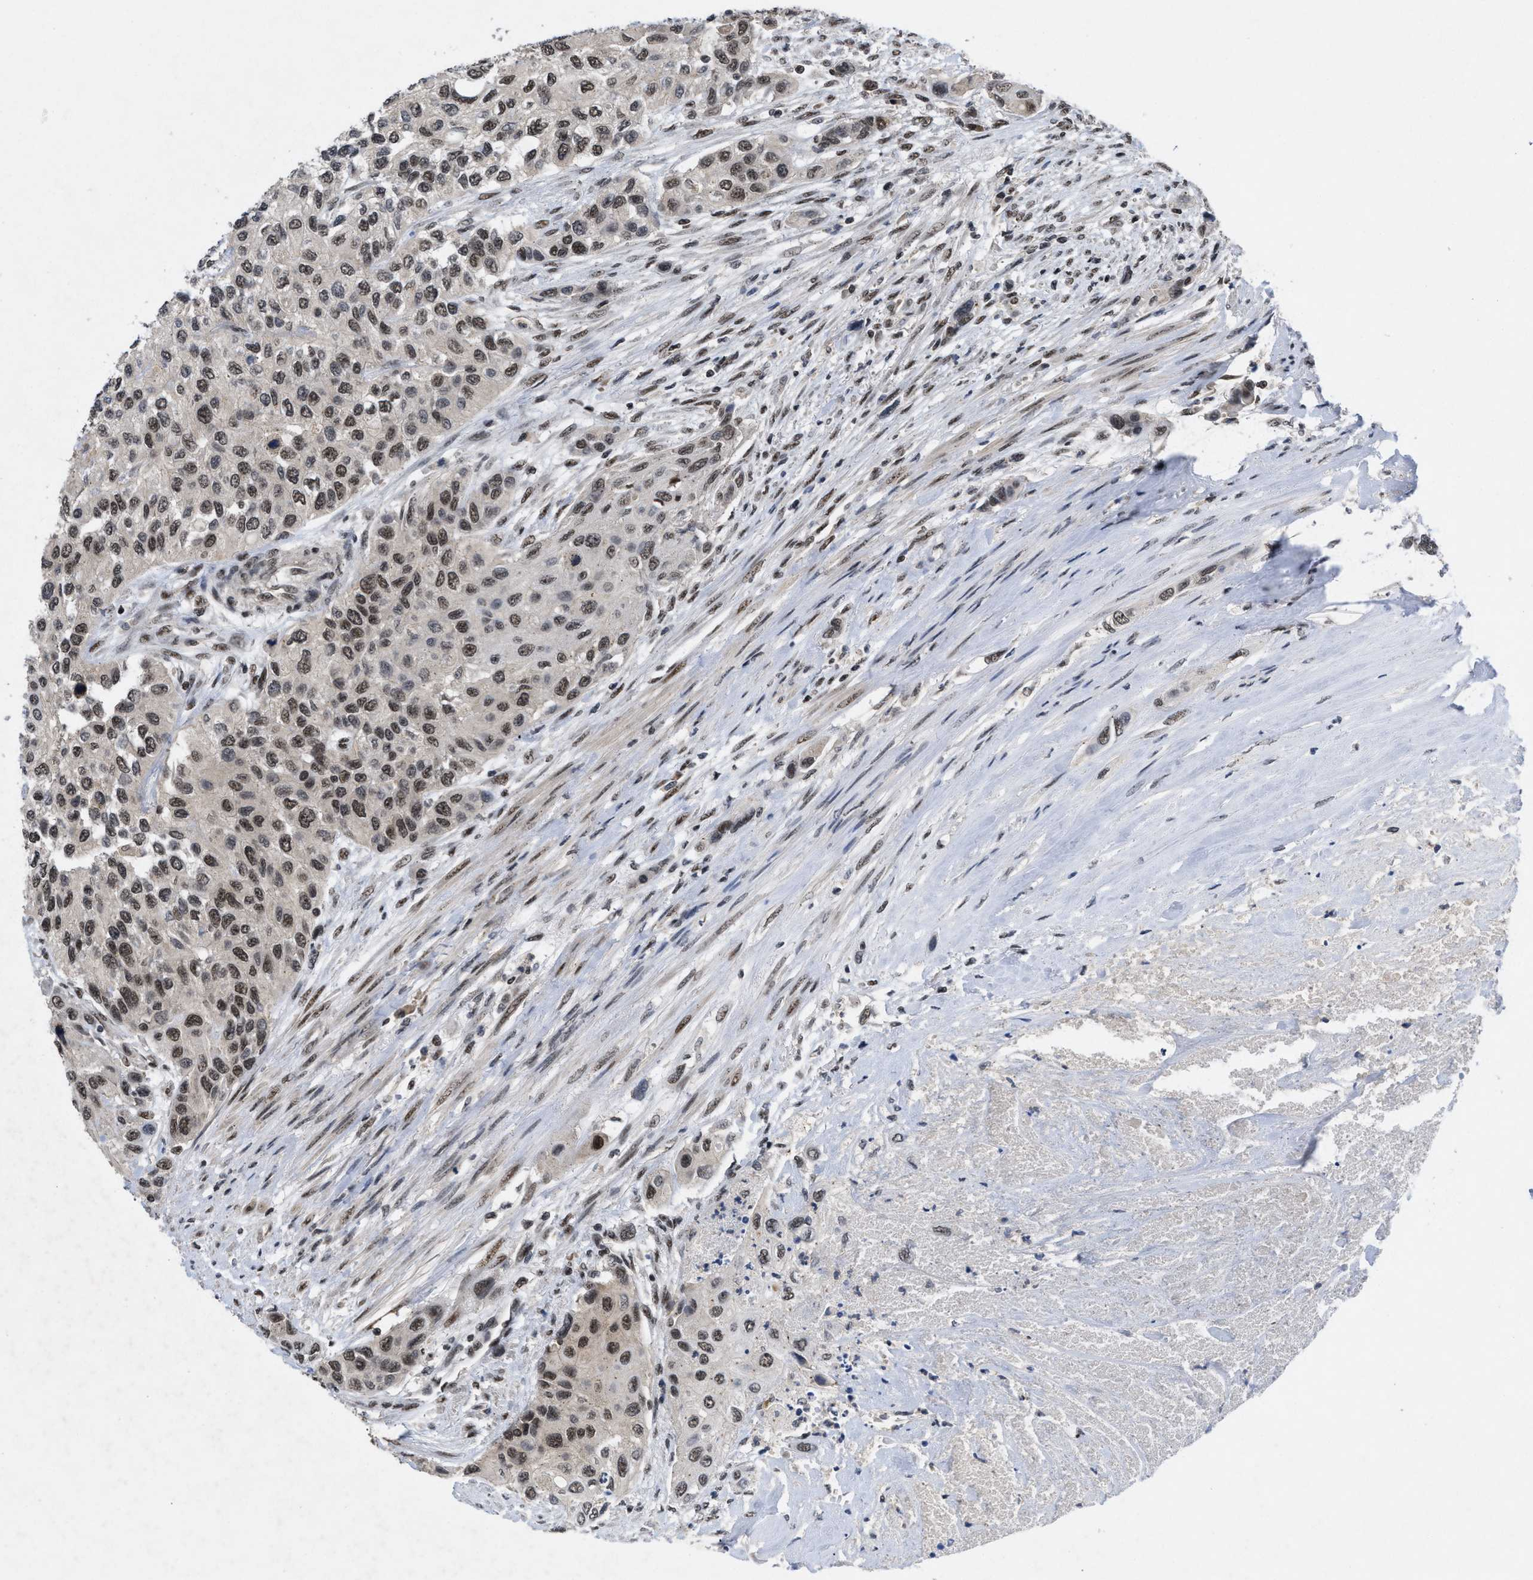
{"staining": {"intensity": "weak", "quantity": ">75%", "location": "nuclear"}, "tissue": "urothelial cancer", "cell_type": "Tumor cells", "image_type": "cancer", "snomed": [{"axis": "morphology", "description": "Urothelial carcinoma, High grade"}, {"axis": "topography", "description": "Urinary bladder"}], "caption": "High-grade urothelial carcinoma was stained to show a protein in brown. There is low levels of weak nuclear positivity in about >75% of tumor cells.", "gene": "ZNF346", "patient": {"sex": "female", "age": 56}}